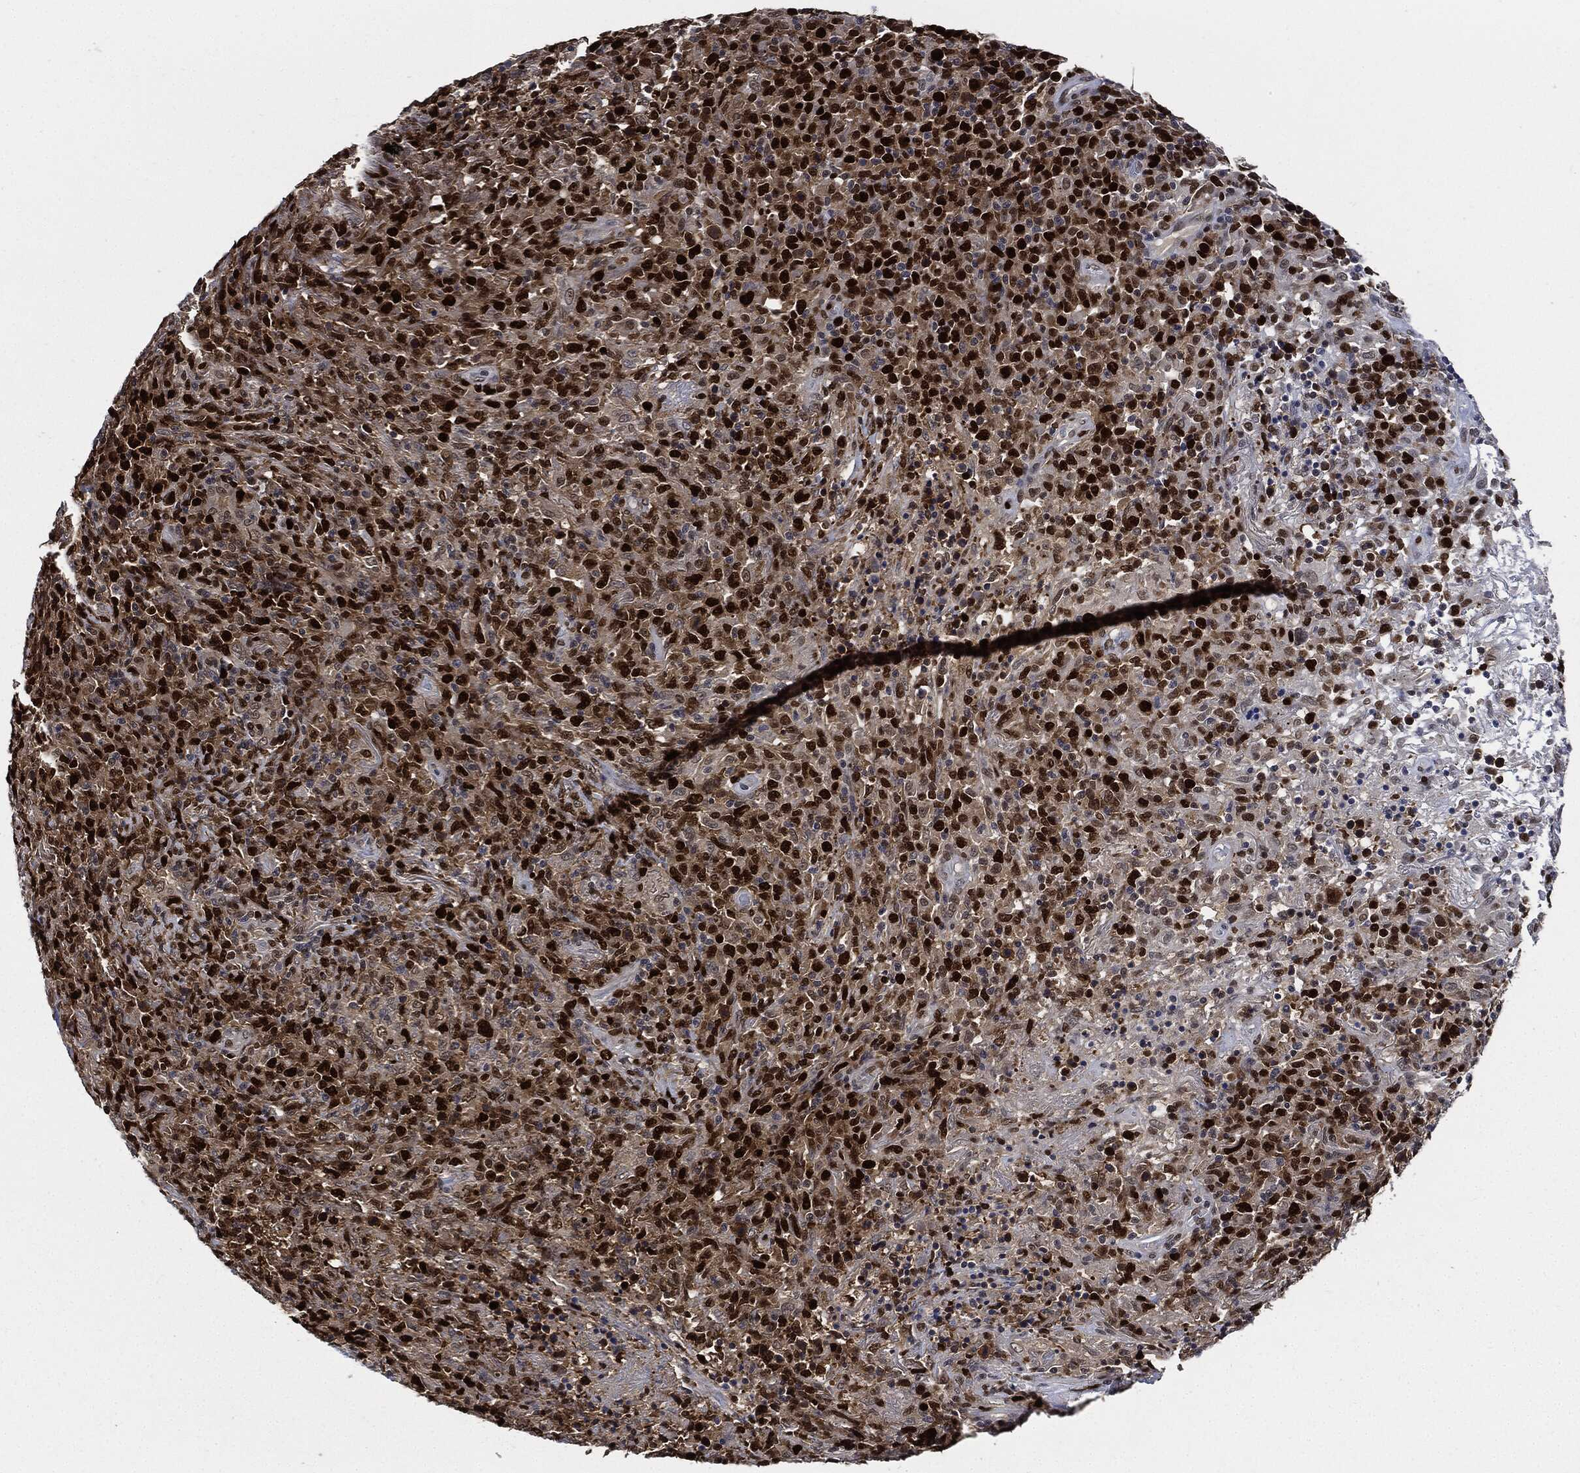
{"staining": {"intensity": "strong", "quantity": ">75%", "location": "nuclear"}, "tissue": "lymphoma", "cell_type": "Tumor cells", "image_type": "cancer", "snomed": [{"axis": "morphology", "description": "Malignant lymphoma, non-Hodgkin's type, High grade"}, {"axis": "topography", "description": "Lung"}], "caption": "DAB (3,3'-diaminobenzidine) immunohistochemical staining of malignant lymphoma, non-Hodgkin's type (high-grade) exhibits strong nuclear protein staining in approximately >75% of tumor cells. Using DAB (brown) and hematoxylin (blue) stains, captured at high magnification using brightfield microscopy.", "gene": "PCNA", "patient": {"sex": "male", "age": 79}}